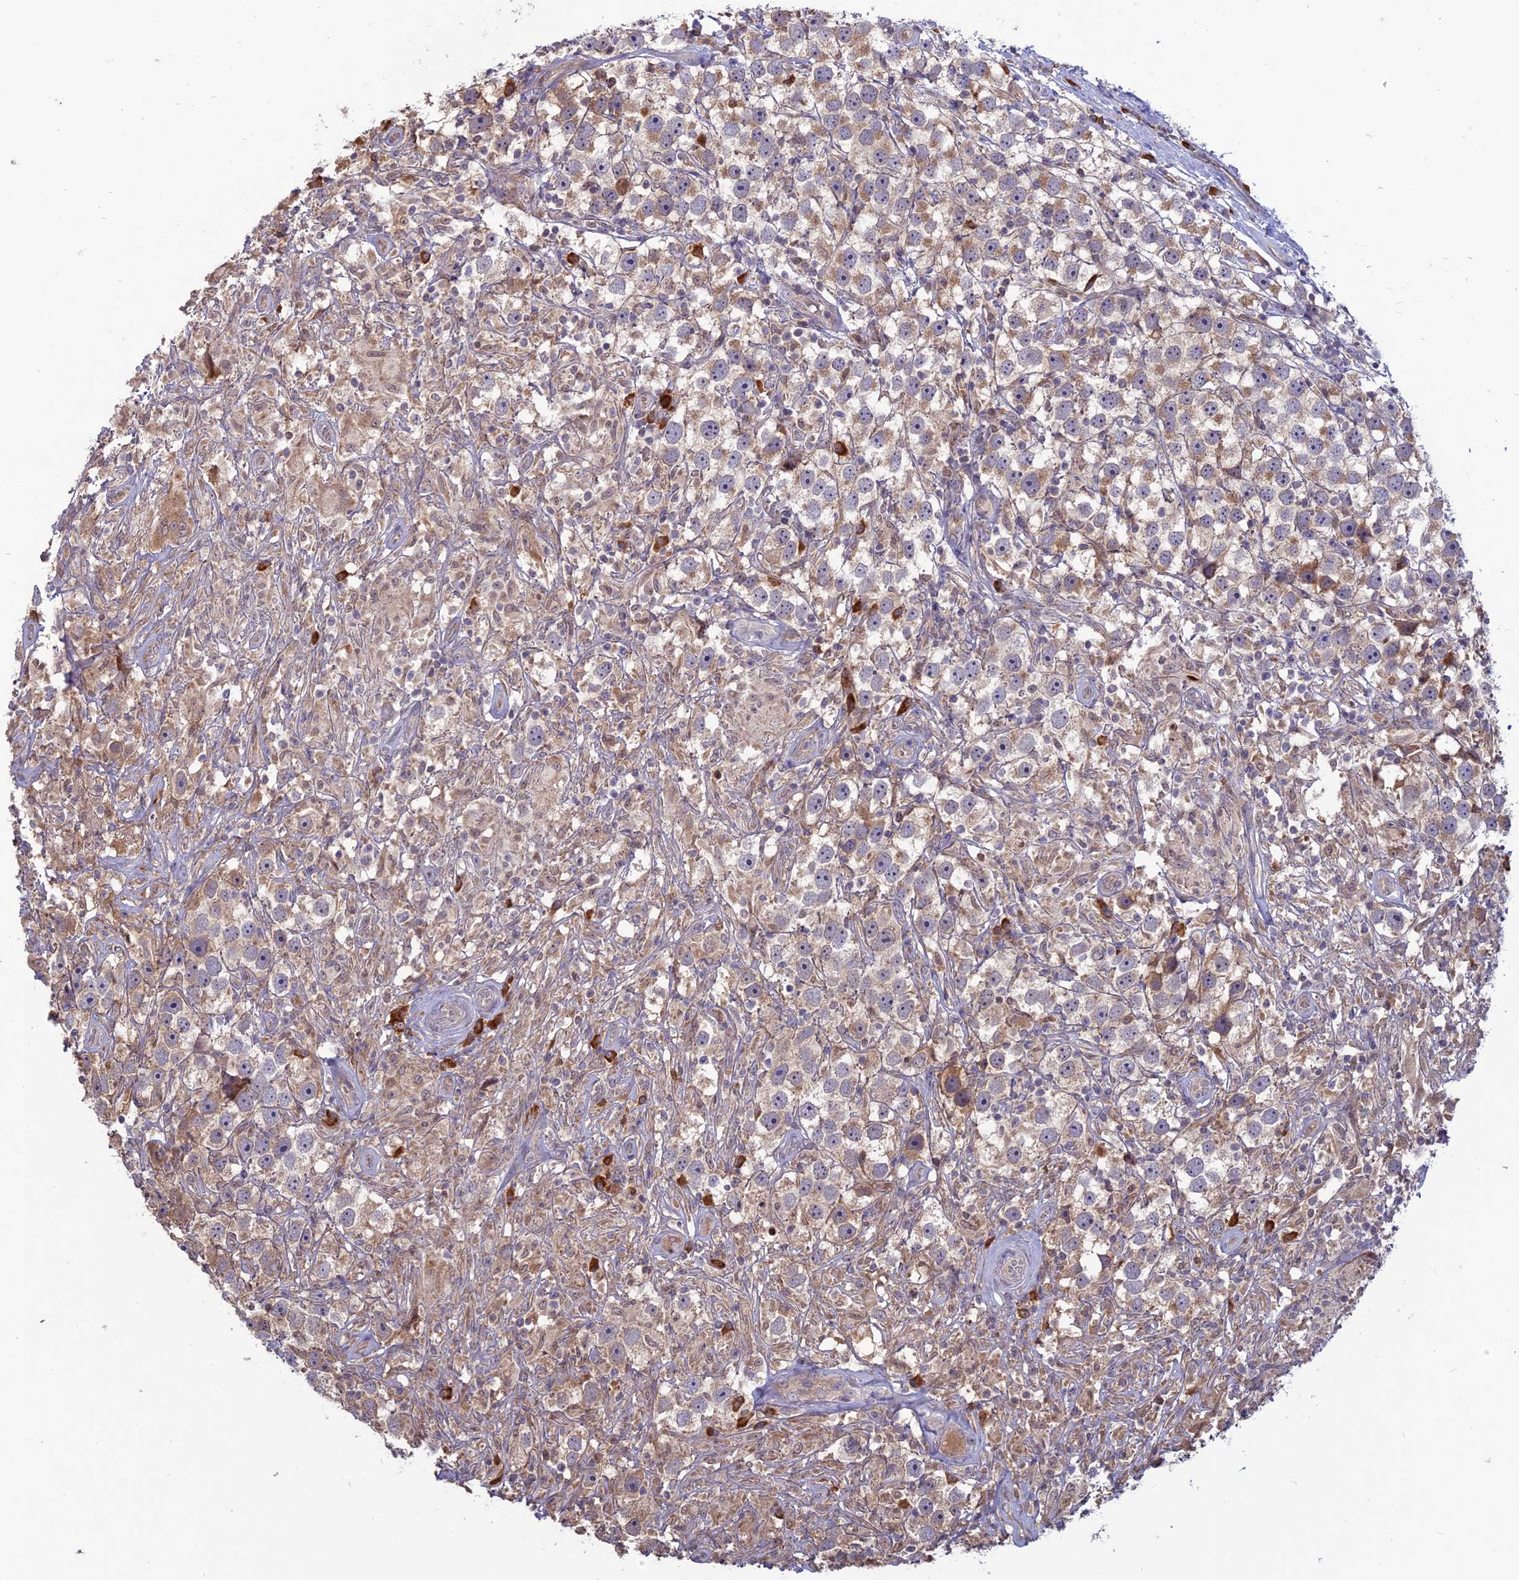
{"staining": {"intensity": "weak", "quantity": "25%-75%", "location": "cytoplasmic/membranous"}, "tissue": "testis cancer", "cell_type": "Tumor cells", "image_type": "cancer", "snomed": [{"axis": "morphology", "description": "Seminoma, NOS"}, {"axis": "topography", "description": "Testis"}], "caption": "Immunohistochemistry photomicrograph of testis cancer (seminoma) stained for a protein (brown), which displays low levels of weak cytoplasmic/membranous staining in approximately 25%-75% of tumor cells.", "gene": "TMEM208", "patient": {"sex": "male", "age": 49}}